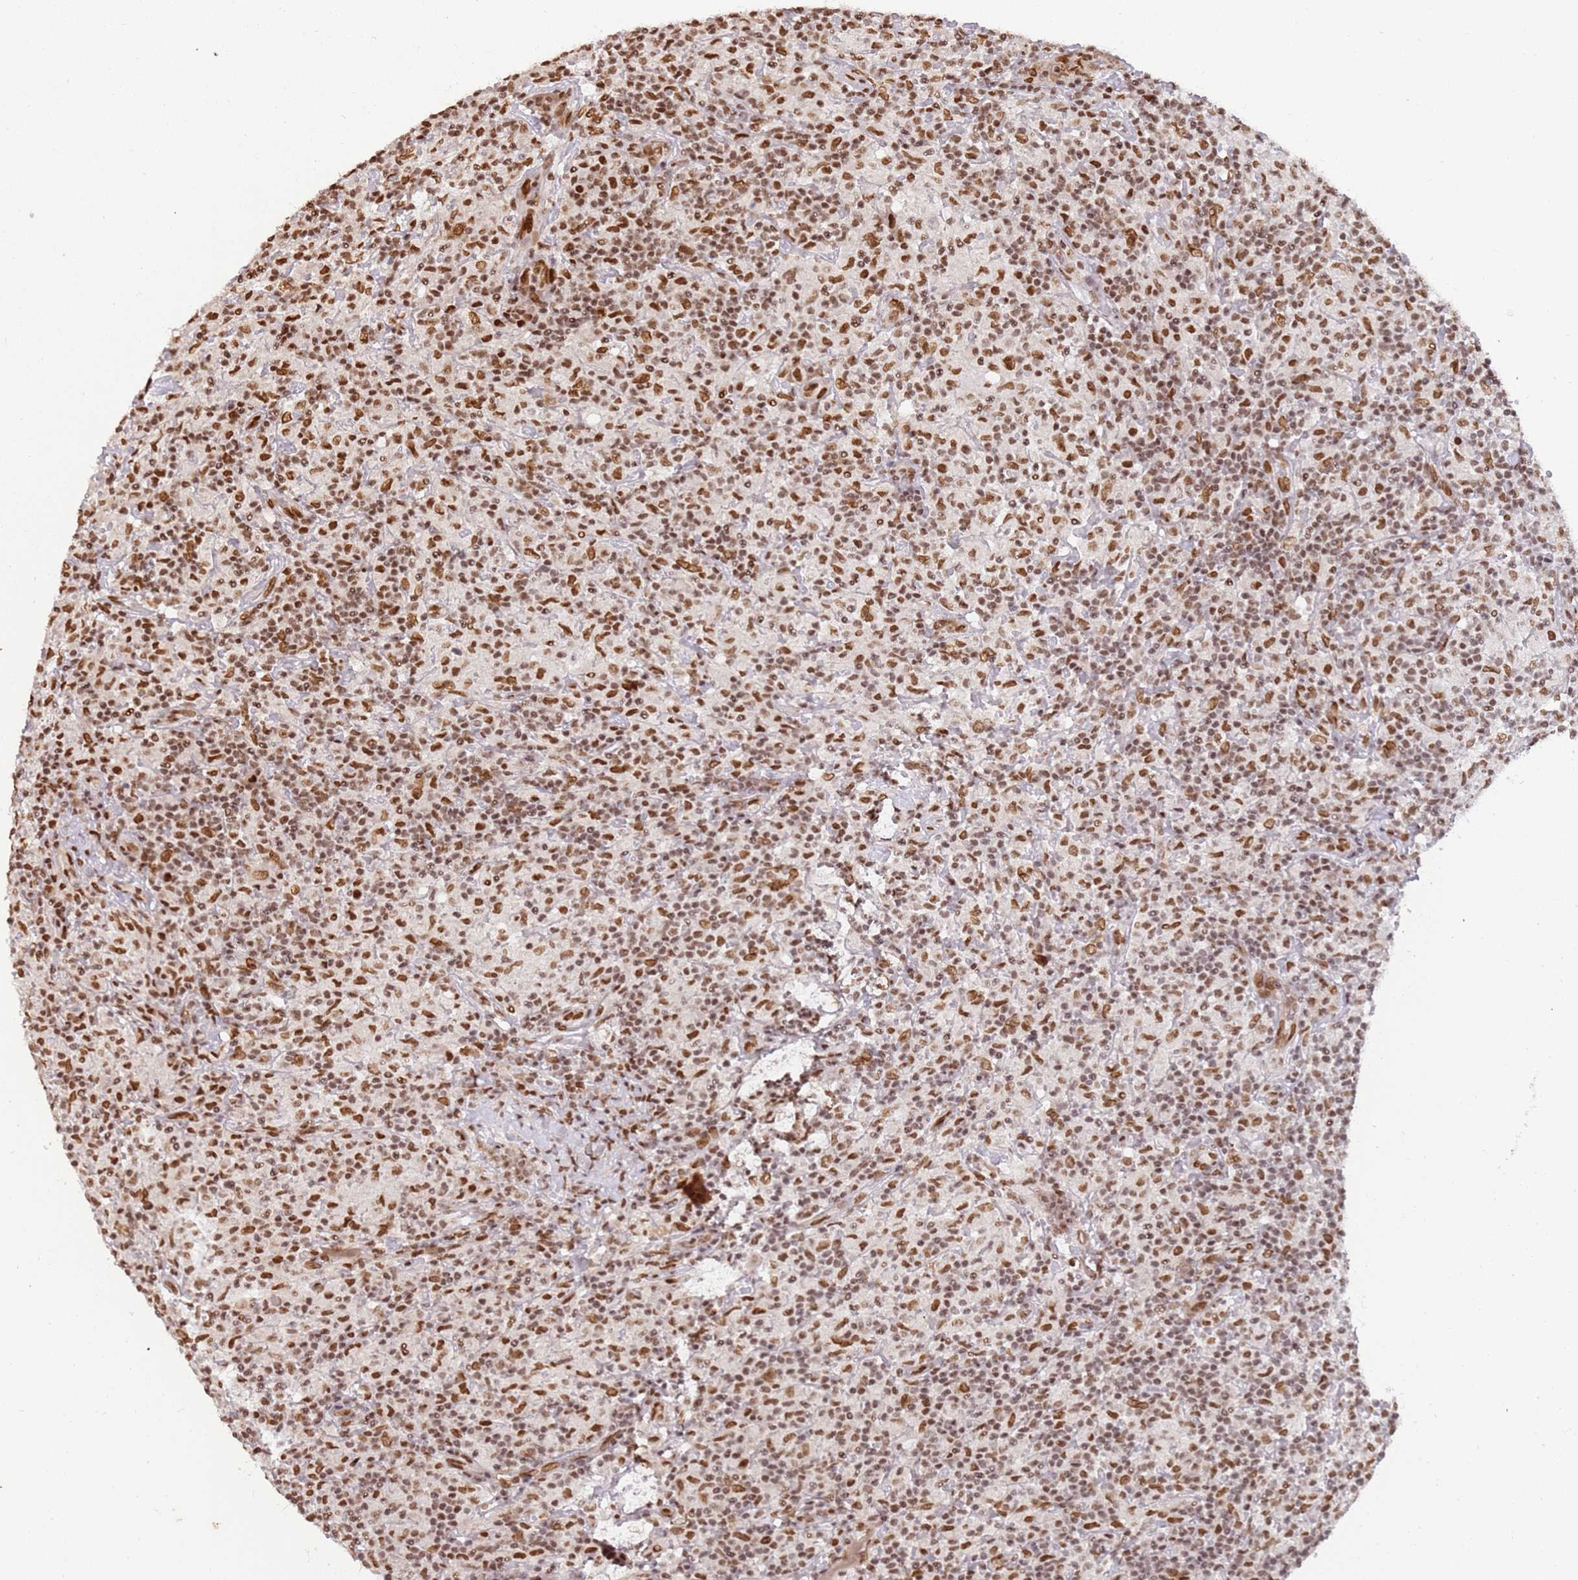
{"staining": {"intensity": "strong", "quantity": ">75%", "location": "nuclear"}, "tissue": "lymphoma", "cell_type": "Tumor cells", "image_type": "cancer", "snomed": [{"axis": "morphology", "description": "Hodgkin's disease, NOS"}, {"axis": "topography", "description": "Lymph node"}], "caption": "Immunohistochemical staining of human Hodgkin's disease exhibits high levels of strong nuclear protein staining in approximately >75% of tumor cells. Nuclei are stained in blue.", "gene": "TENT4A", "patient": {"sex": "male", "age": 70}}